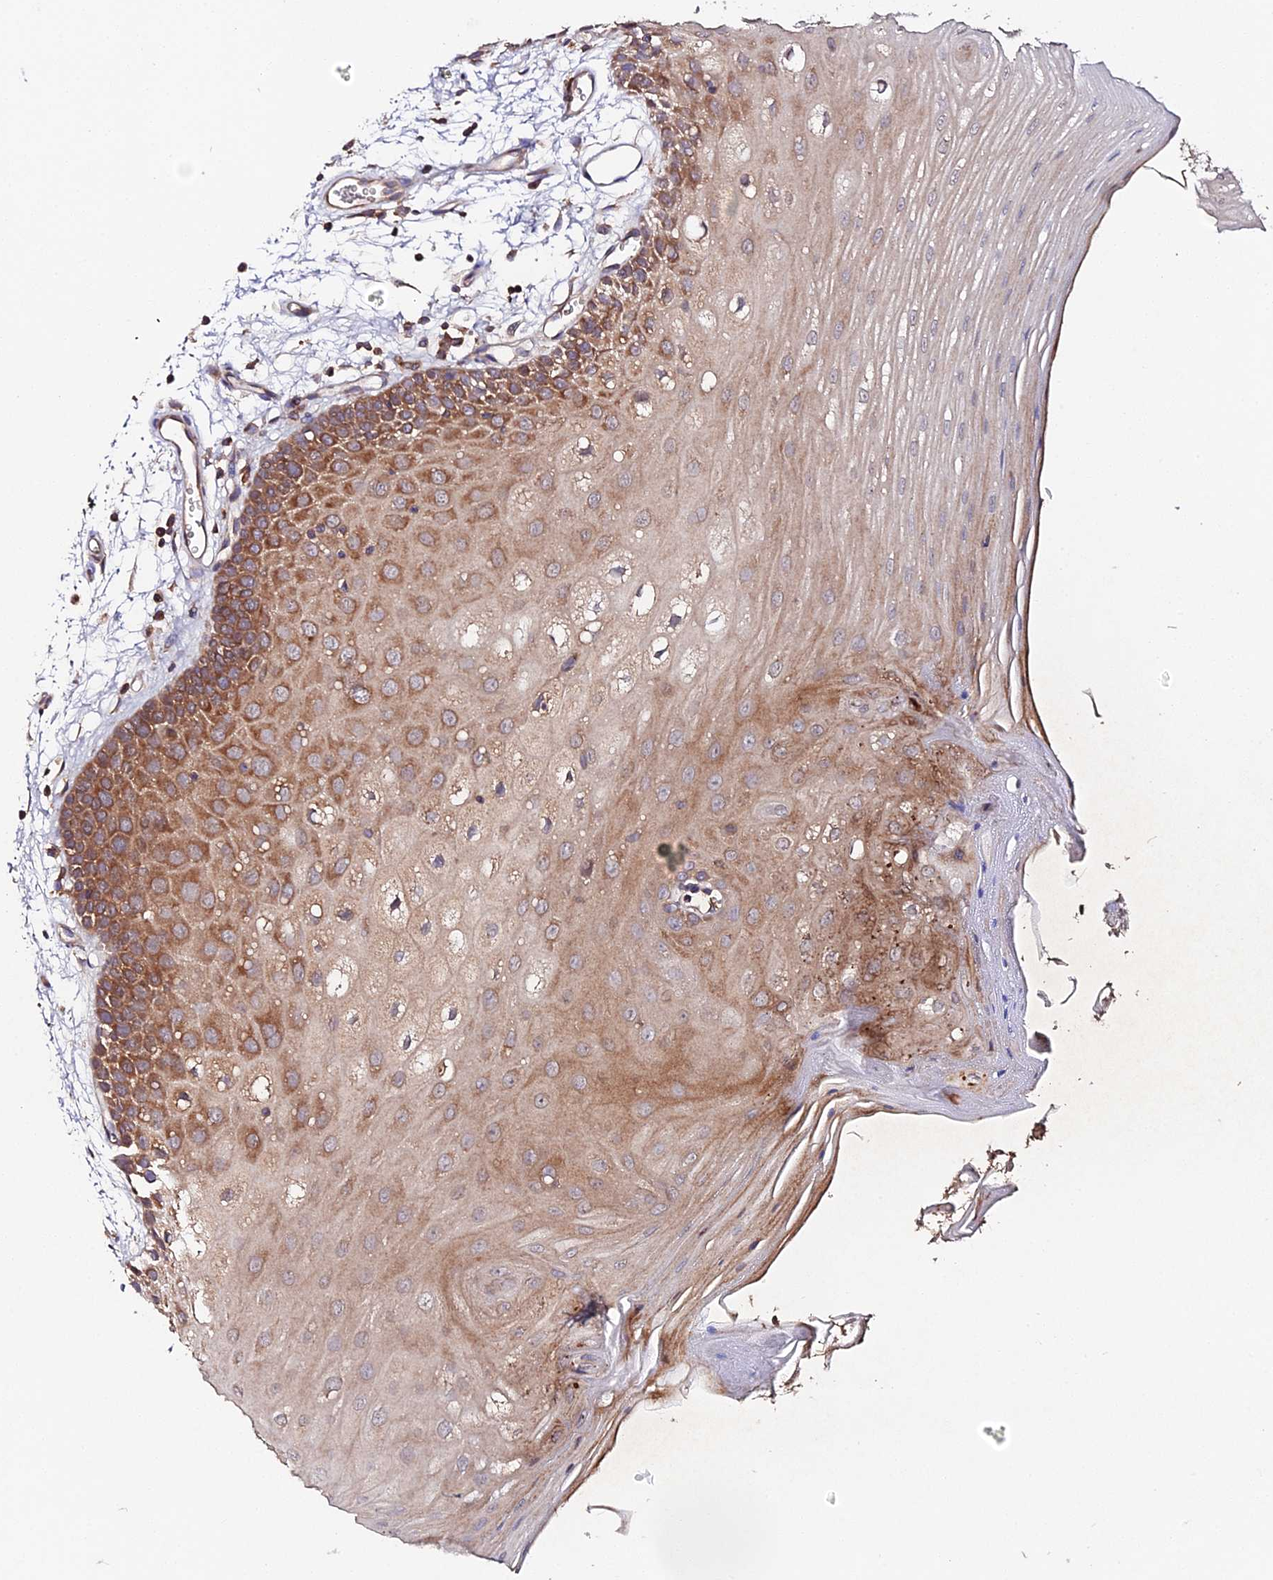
{"staining": {"intensity": "moderate", "quantity": ">75%", "location": "cytoplasmic/membranous"}, "tissue": "oral mucosa", "cell_type": "Squamous epithelial cells", "image_type": "normal", "snomed": [{"axis": "morphology", "description": "Normal tissue, NOS"}, {"axis": "topography", "description": "Oral tissue"}, {"axis": "topography", "description": "Tounge, NOS"}], "caption": "This histopathology image displays immunohistochemistry staining of unremarkable oral mucosa, with medium moderate cytoplasmic/membranous expression in about >75% of squamous epithelial cells.", "gene": "TRIM26", "patient": {"sex": "female", "age": 73}}